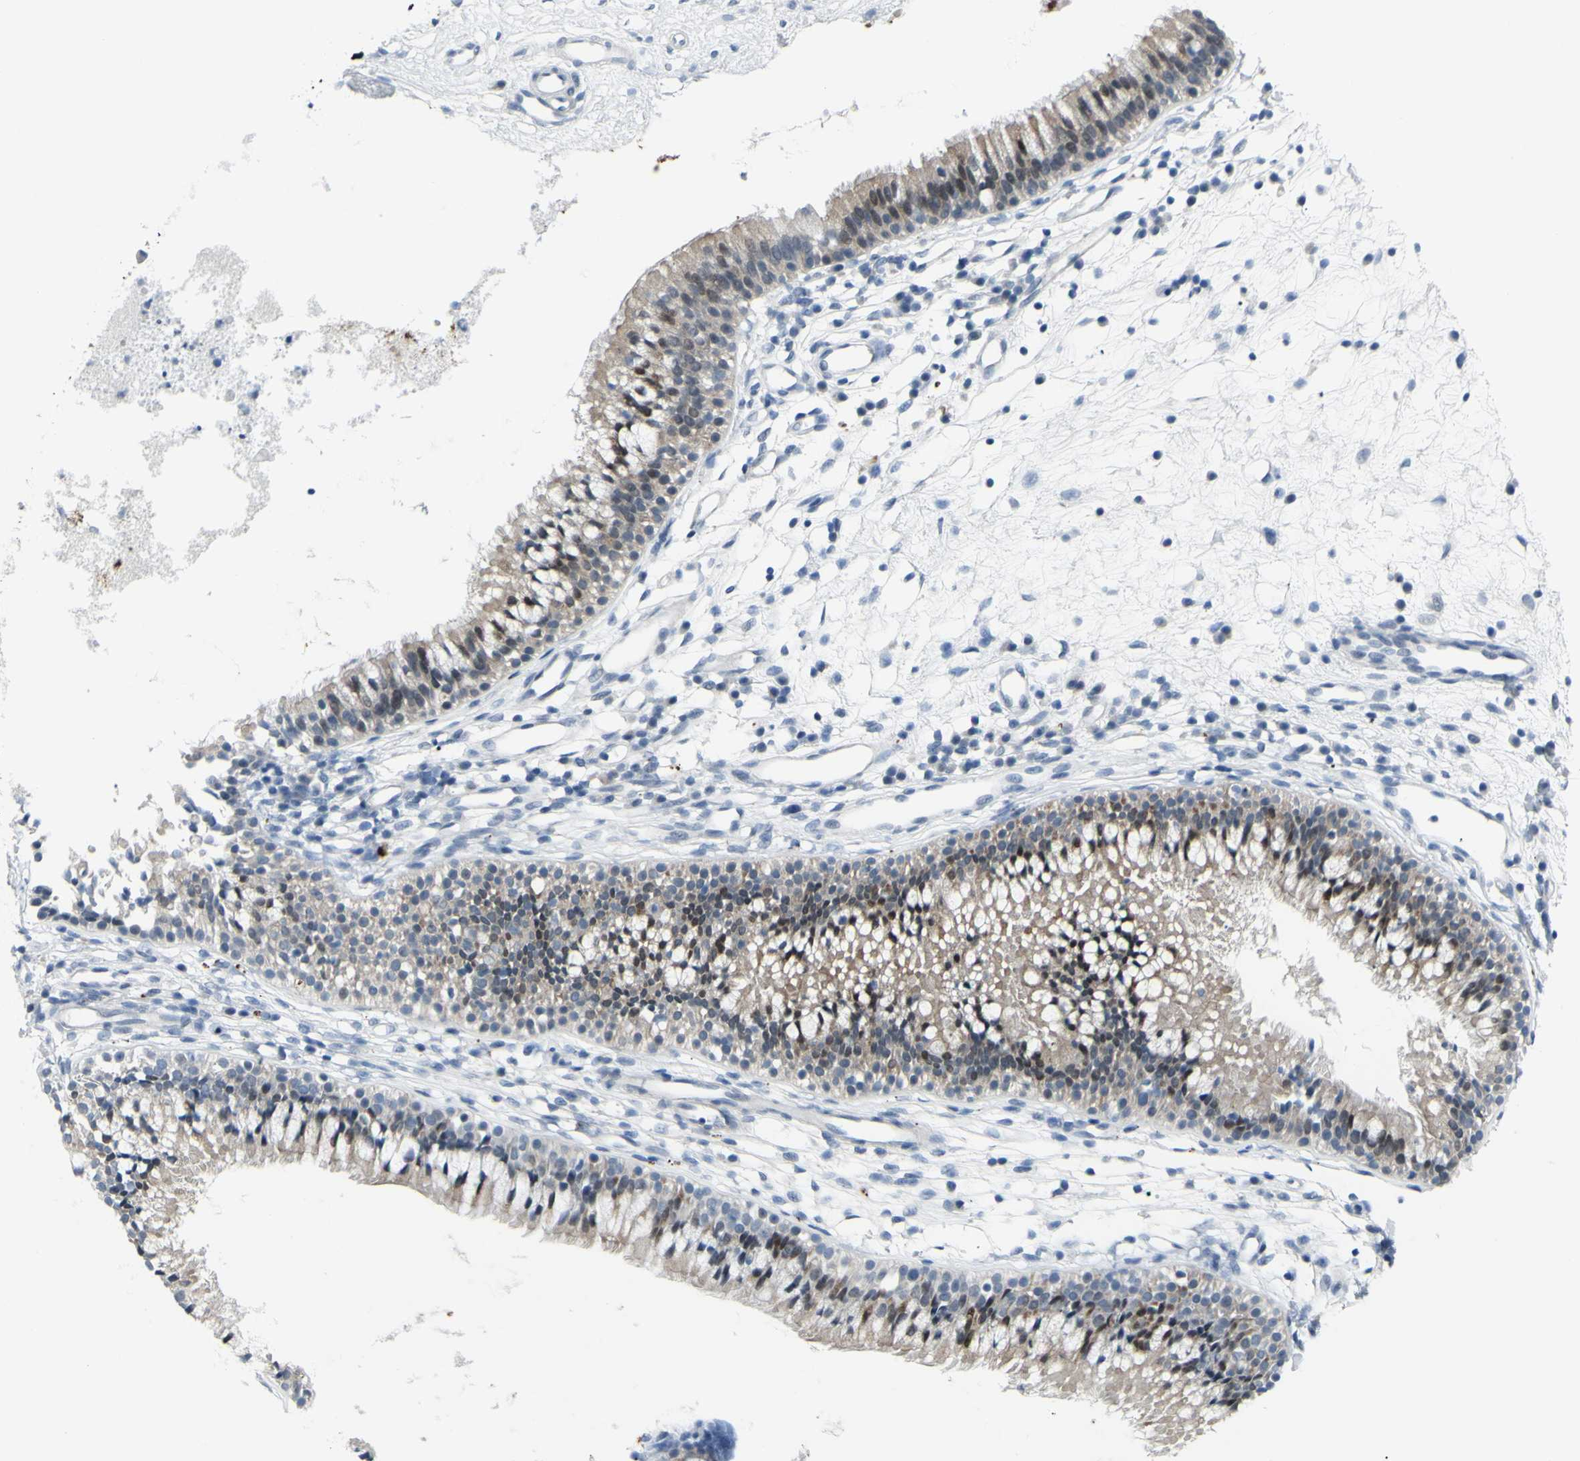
{"staining": {"intensity": "moderate", "quantity": "25%-75%", "location": "cytoplasmic/membranous,nuclear"}, "tissue": "nasopharynx", "cell_type": "Respiratory epithelial cells", "image_type": "normal", "snomed": [{"axis": "morphology", "description": "Normal tissue, NOS"}, {"axis": "topography", "description": "Nasopharynx"}], "caption": "Immunohistochemical staining of unremarkable human nasopharynx shows moderate cytoplasmic/membranous,nuclear protein staining in about 25%-75% of respiratory epithelial cells. Using DAB (3,3'-diaminobenzidine) (brown) and hematoxylin (blue) stains, captured at high magnification using brightfield microscopy.", "gene": "ETNK1", "patient": {"sex": "male", "age": 21}}